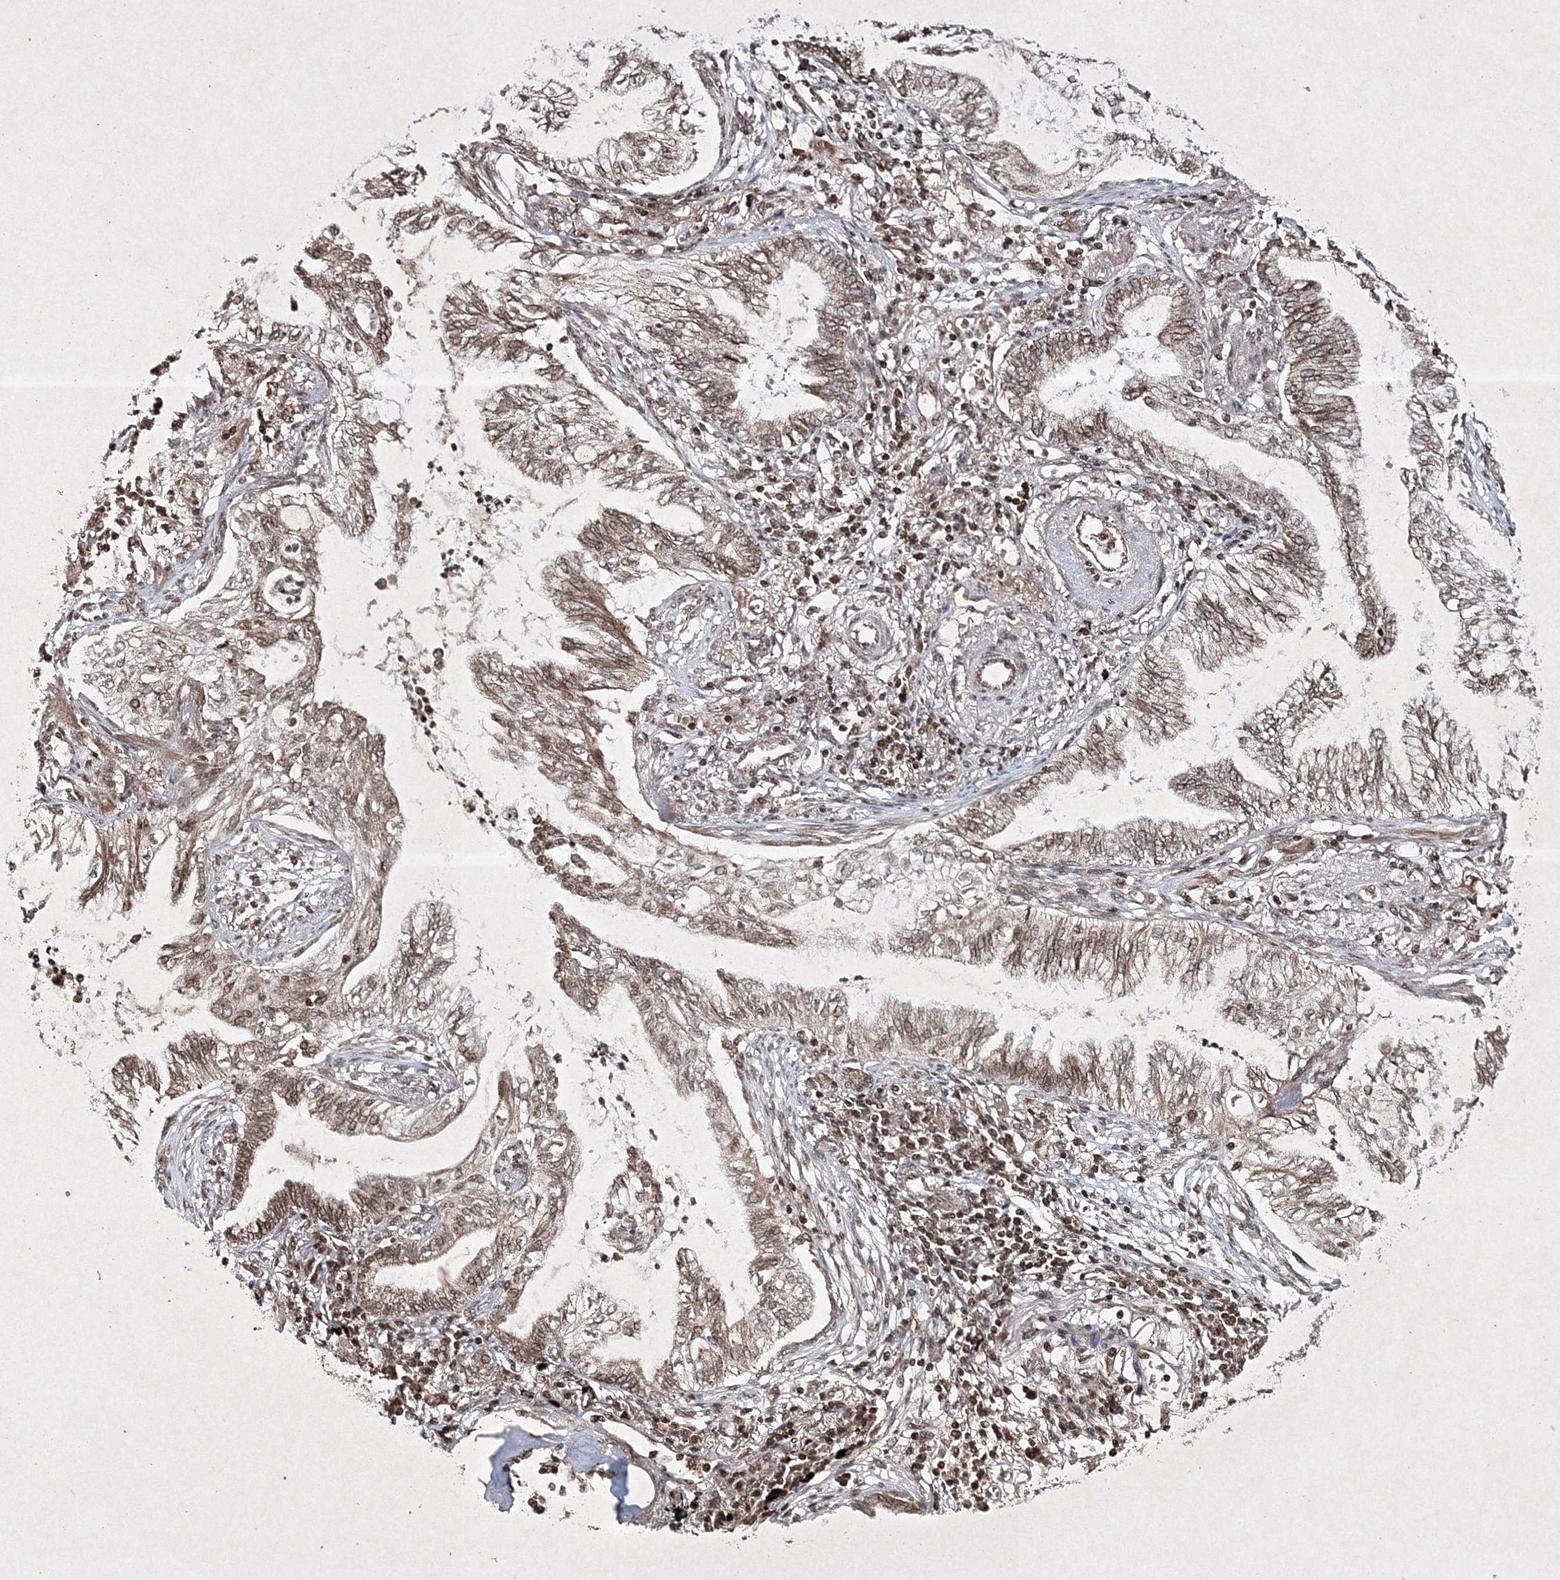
{"staining": {"intensity": "moderate", "quantity": ">75%", "location": "nuclear"}, "tissue": "lung cancer", "cell_type": "Tumor cells", "image_type": "cancer", "snomed": [{"axis": "morphology", "description": "Normal tissue, NOS"}, {"axis": "morphology", "description": "Adenocarcinoma, NOS"}, {"axis": "topography", "description": "Bronchus"}, {"axis": "topography", "description": "Lung"}], "caption": "An IHC photomicrograph of neoplastic tissue is shown. Protein staining in brown highlights moderate nuclear positivity in lung cancer within tumor cells.", "gene": "CARM1", "patient": {"sex": "female", "age": 70}}